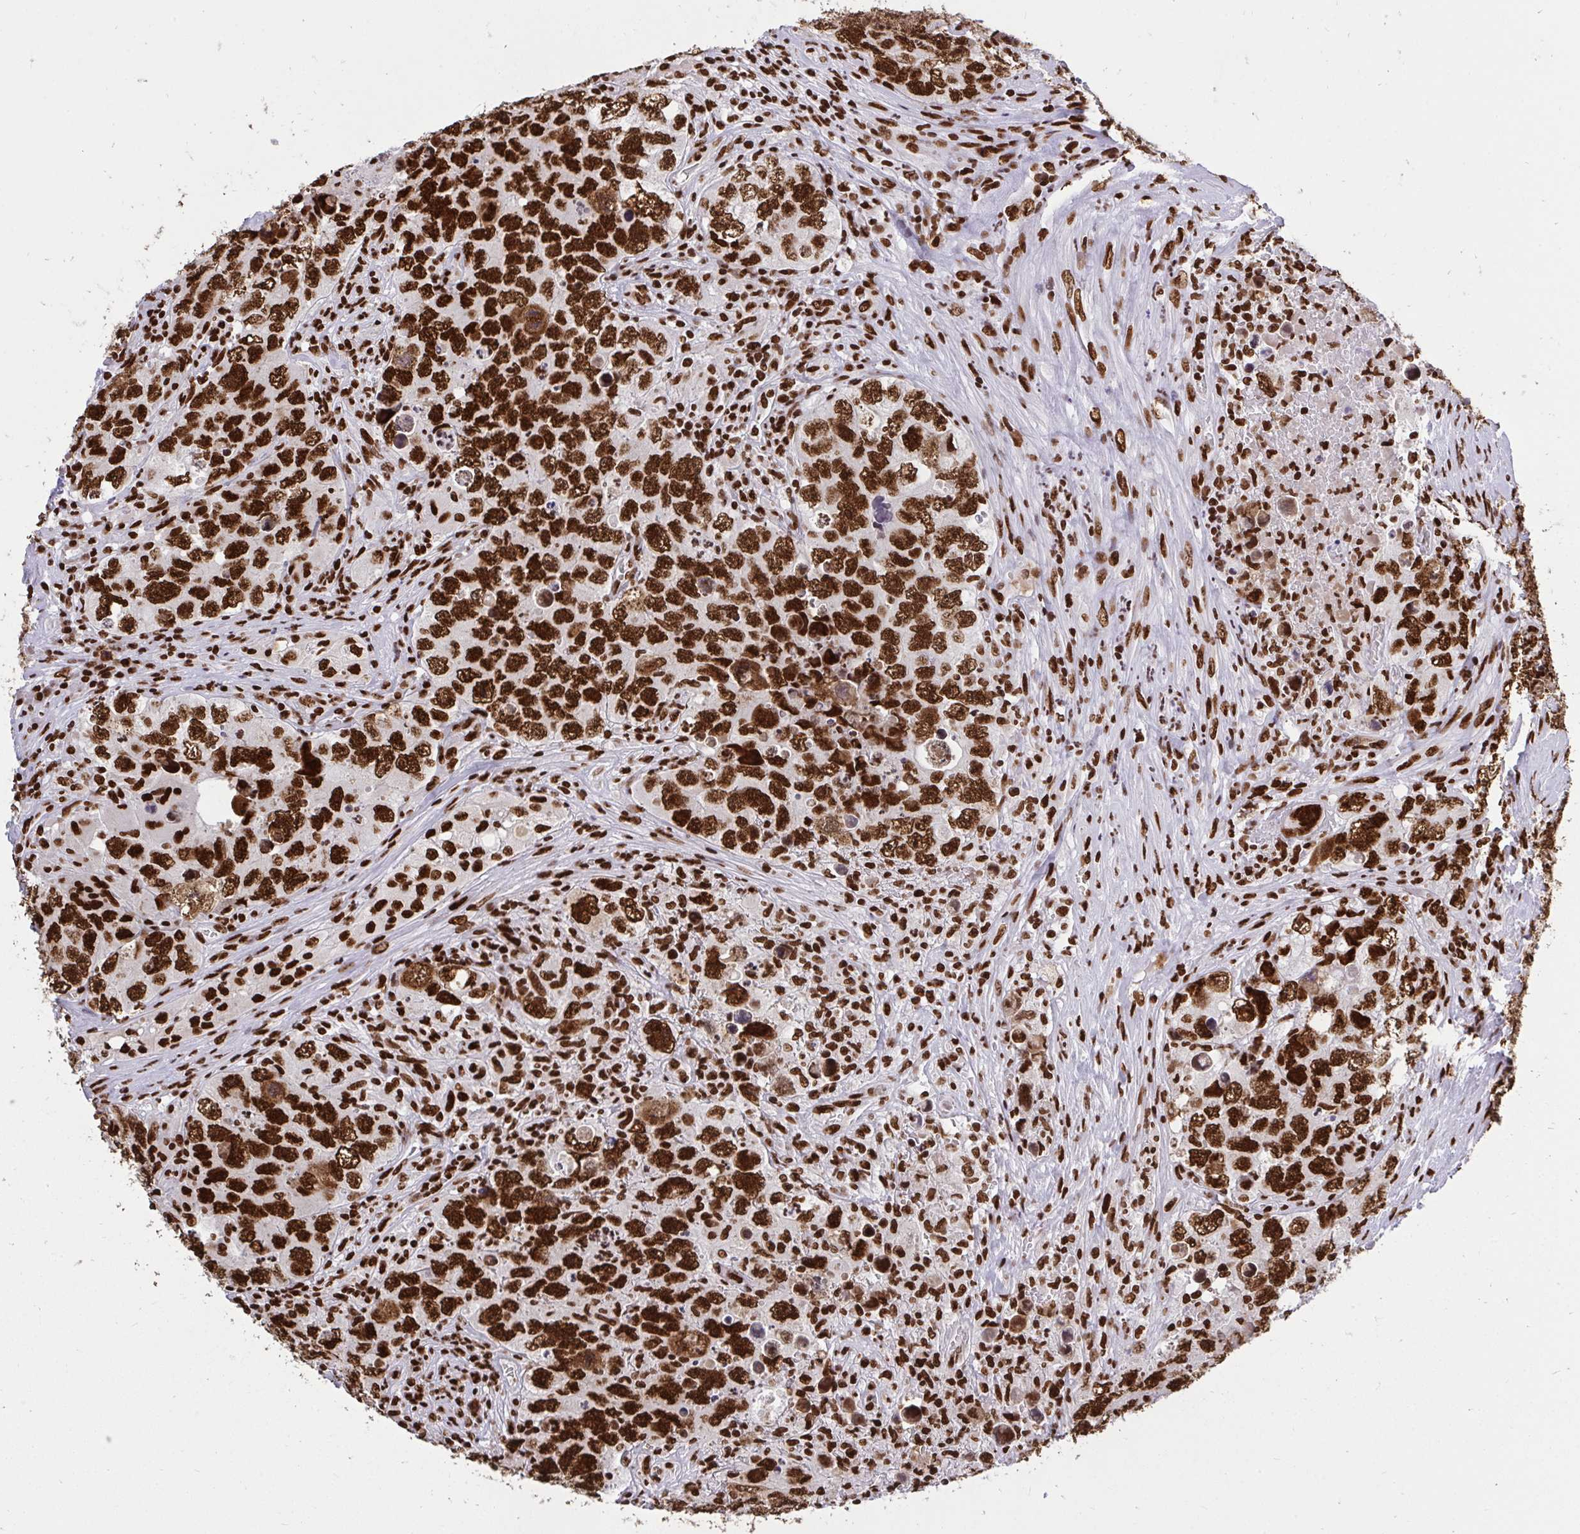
{"staining": {"intensity": "strong", "quantity": ">75%", "location": "nuclear"}, "tissue": "testis cancer", "cell_type": "Tumor cells", "image_type": "cancer", "snomed": [{"axis": "morphology", "description": "Seminoma, NOS"}, {"axis": "morphology", "description": "Carcinoma, Embryonal, NOS"}, {"axis": "topography", "description": "Testis"}], "caption": "Immunohistochemical staining of human testis cancer (embryonal carcinoma) exhibits high levels of strong nuclear protein expression in approximately >75% of tumor cells. The staining is performed using DAB (3,3'-diaminobenzidine) brown chromogen to label protein expression. The nuclei are counter-stained blue using hematoxylin.", "gene": "HNRNPL", "patient": {"sex": "male", "age": 43}}